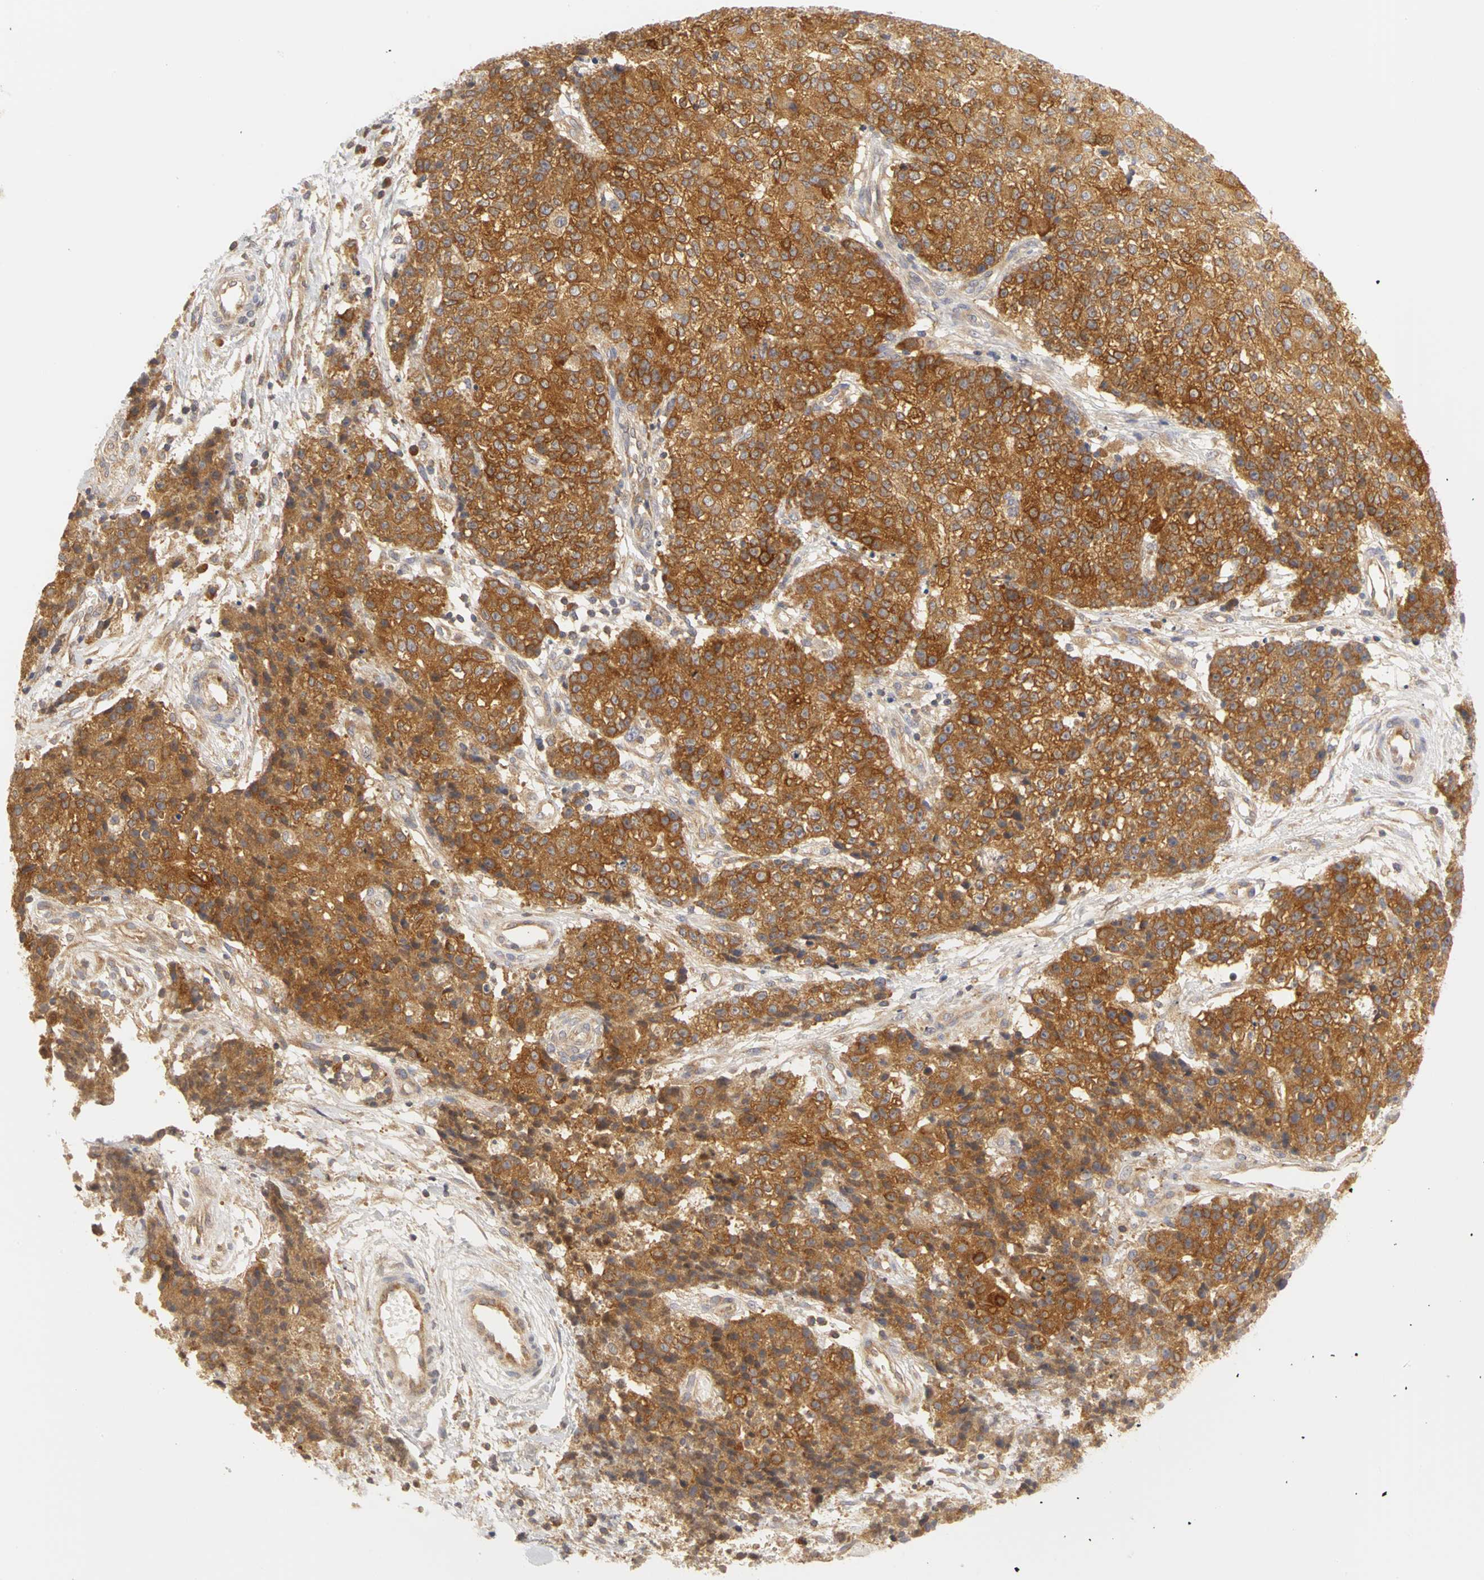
{"staining": {"intensity": "strong", "quantity": ">75%", "location": "cytoplasmic/membranous"}, "tissue": "ovarian cancer", "cell_type": "Tumor cells", "image_type": "cancer", "snomed": [{"axis": "morphology", "description": "Carcinoma, endometroid"}, {"axis": "topography", "description": "Ovary"}], "caption": "There is high levels of strong cytoplasmic/membranous staining in tumor cells of endometroid carcinoma (ovarian), as demonstrated by immunohistochemical staining (brown color).", "gene": "IRAK1", "patient": {"sex": "female", "age": 42}}